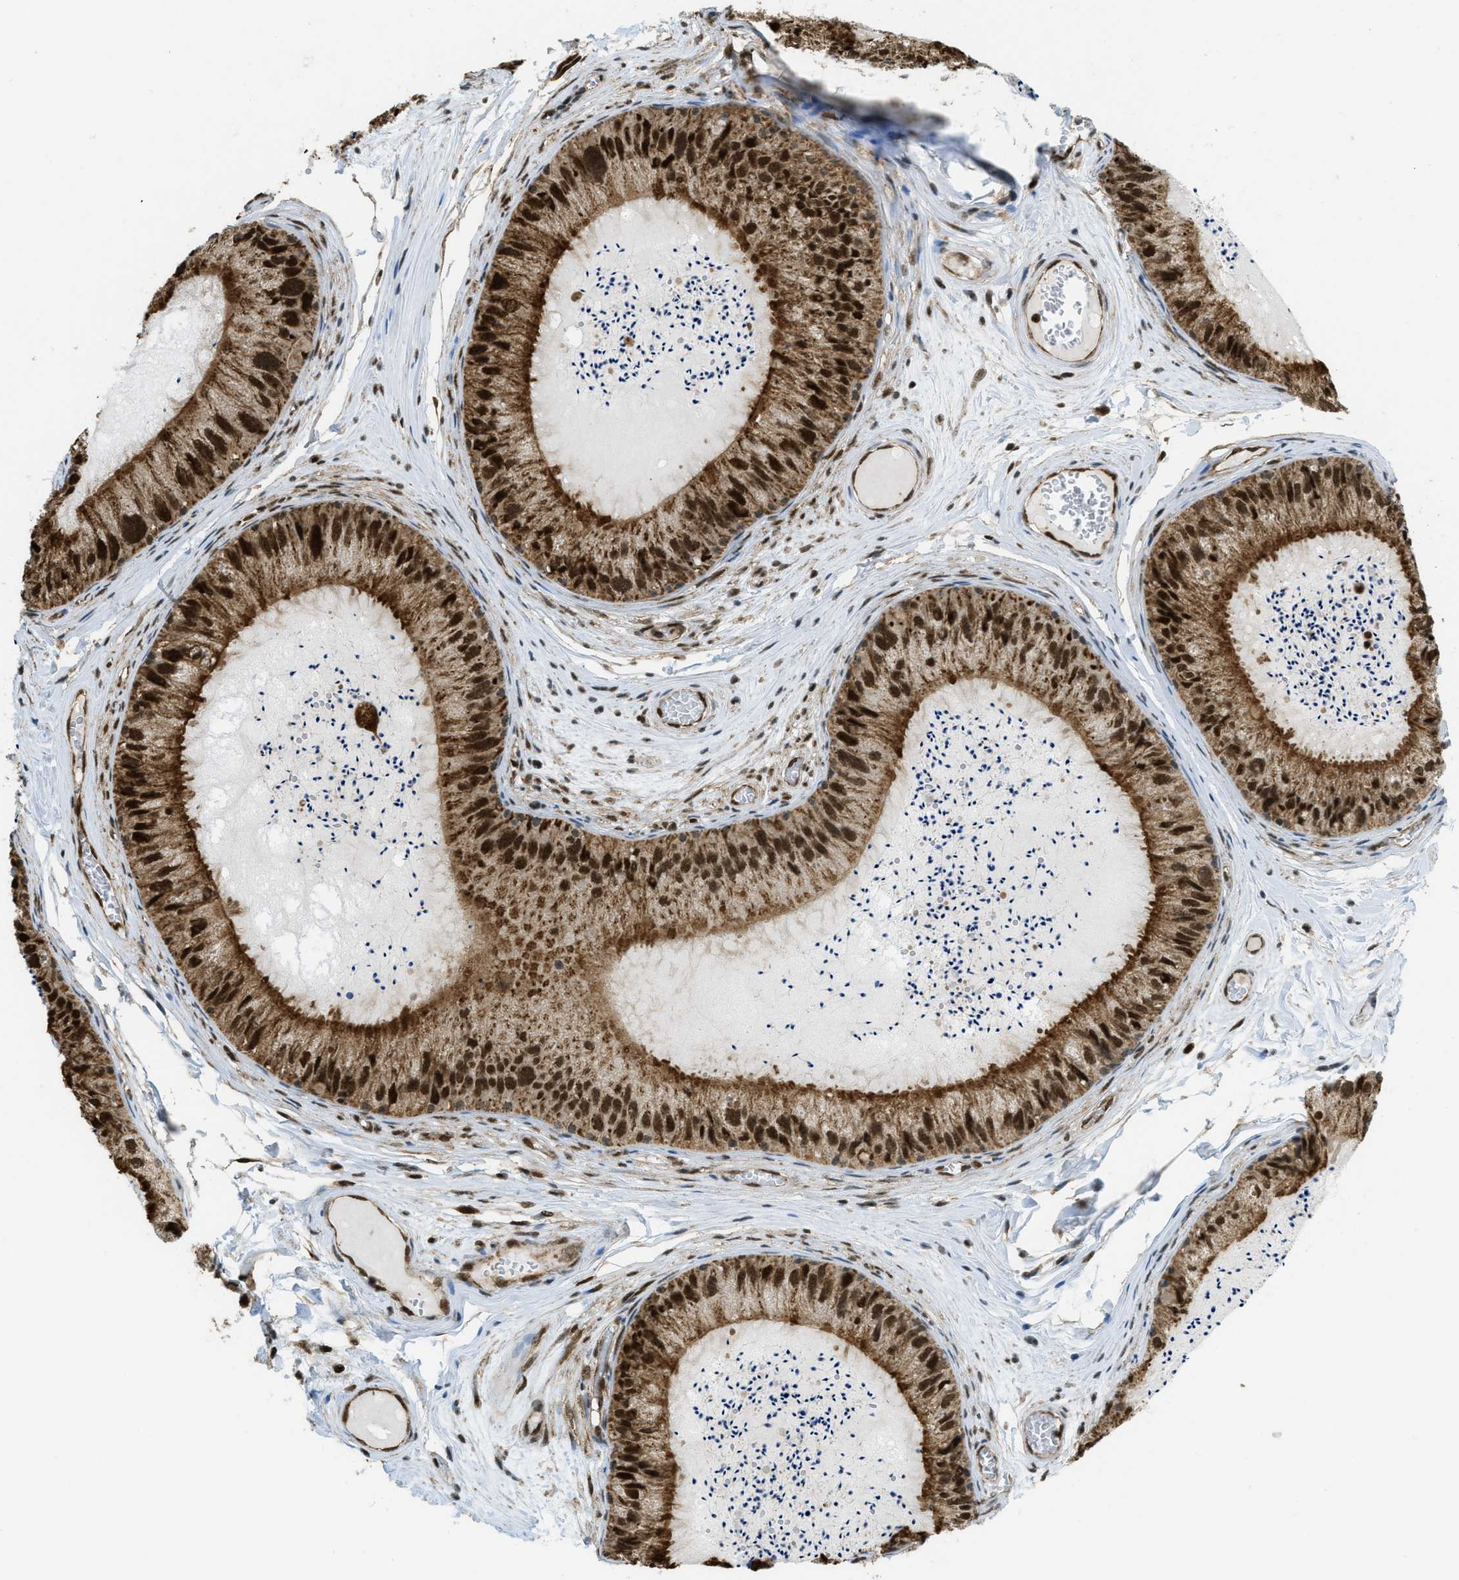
{"staining": {"intensity": "strong", "quantity": ">75%", "location": "cytoplasmic/membranous,nuclear"}, "tissue": "epididymis", "cell_type": "Glandular cells", "image_type": "normal", "snomed": [{"axis": "morphology", "description": "Normal tissue, NOS"}, {"axis": "topography", "description": "Epididymis"}], "caption": "Glandular cells display high levels of strong cytoplasmic/membranous,nuclear expression in about >75% of cells in unremarkable human epididymis. Using DAB (brown) and hematoxylin (blue) stains, captured at high magnification using brightfield microscopy.", "gene": "TNPO1", "patient": {"sex": "male", "age": 31}}